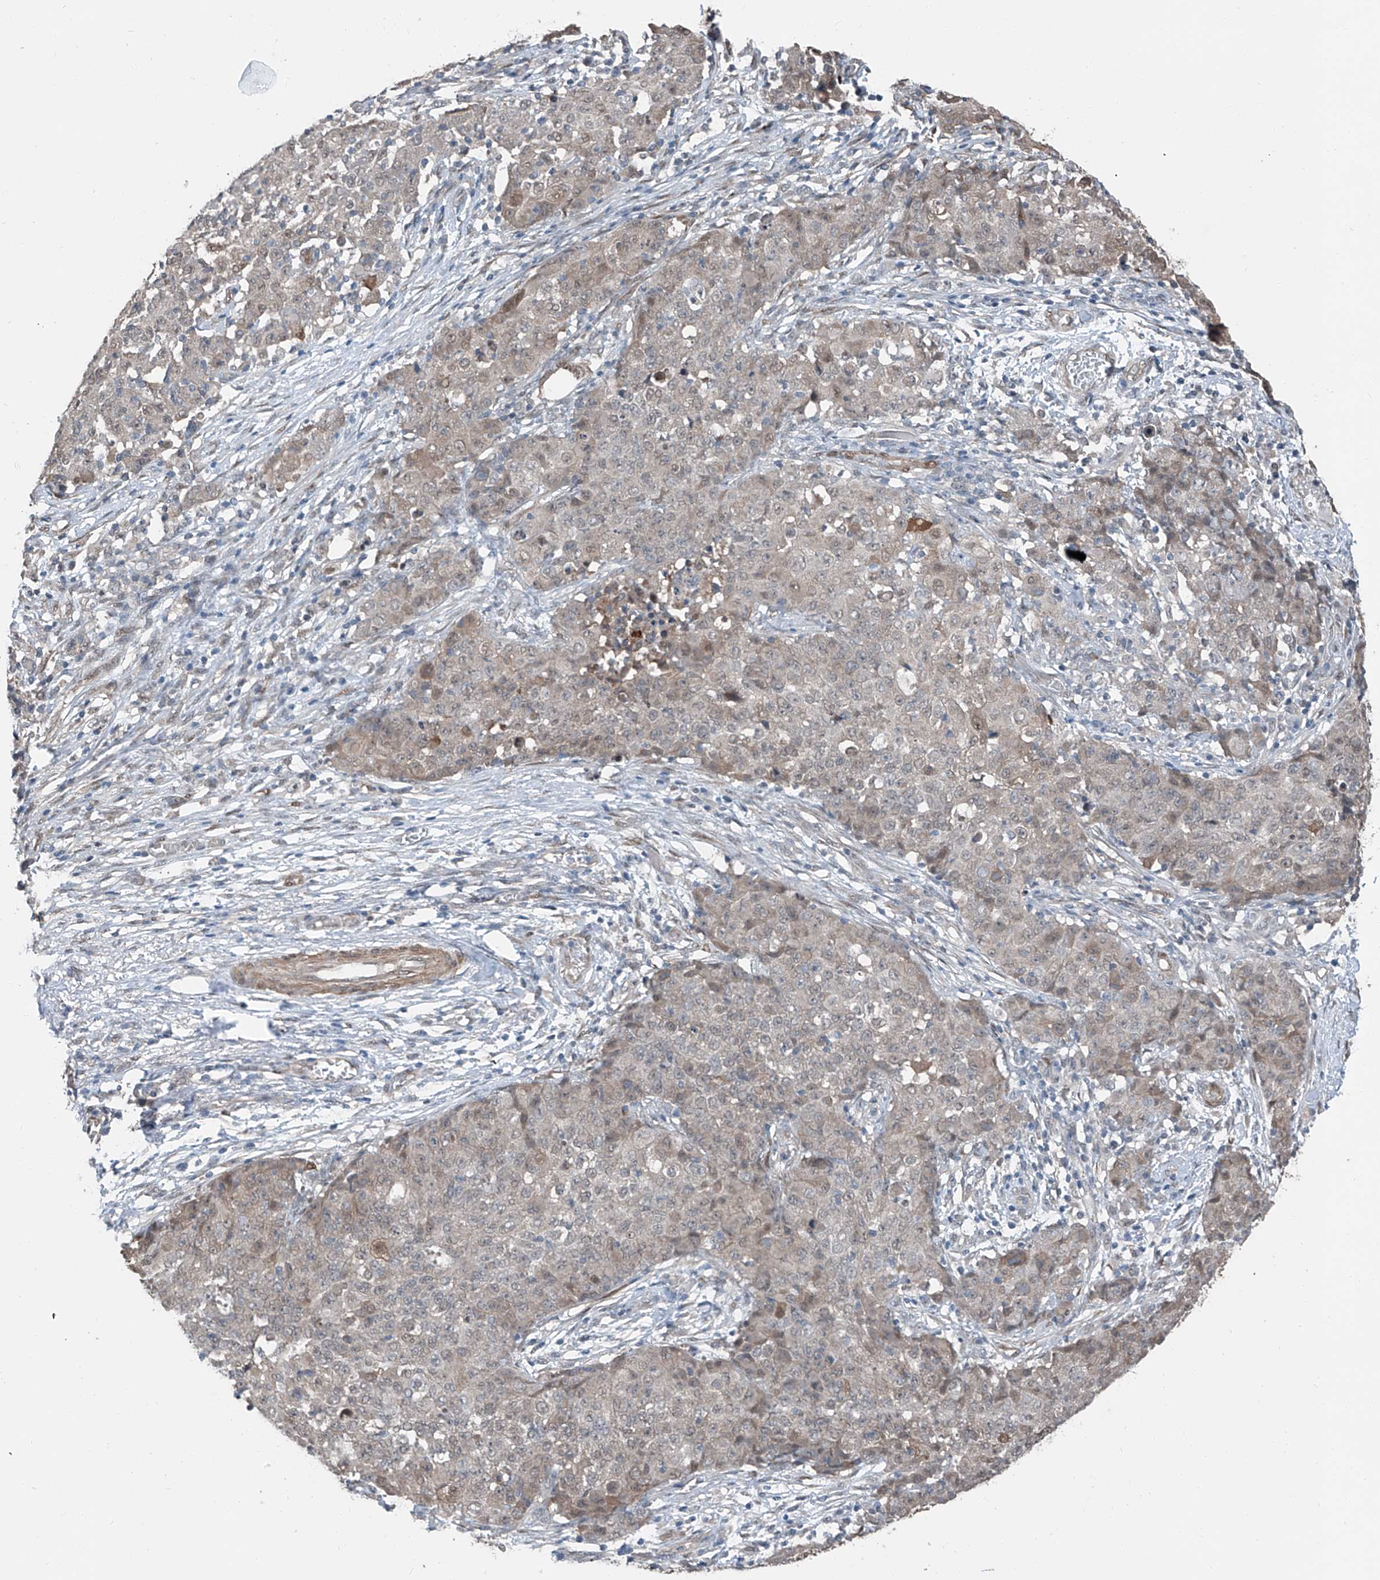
{"staining": {"intensity": "weak", "quantity": "<25%", "location": "cytoplasmic/membranous,nuclear"}, "tissue": "ovarian cancer", "cell_type": "Tumor cells", "image_type": "cancer", "snomed": [{"axis": "morphology", "description": "Carcinoma, endometroid"}, {"axis": "topography", "description": "Ovary"}], "caption": "IHC micrograph of human ovarian cancer stained for a protein (brown), which reveals no staining in tumor cells.", "gene": "HSPA6", "patient": {"sex": "female", "age": 42}}